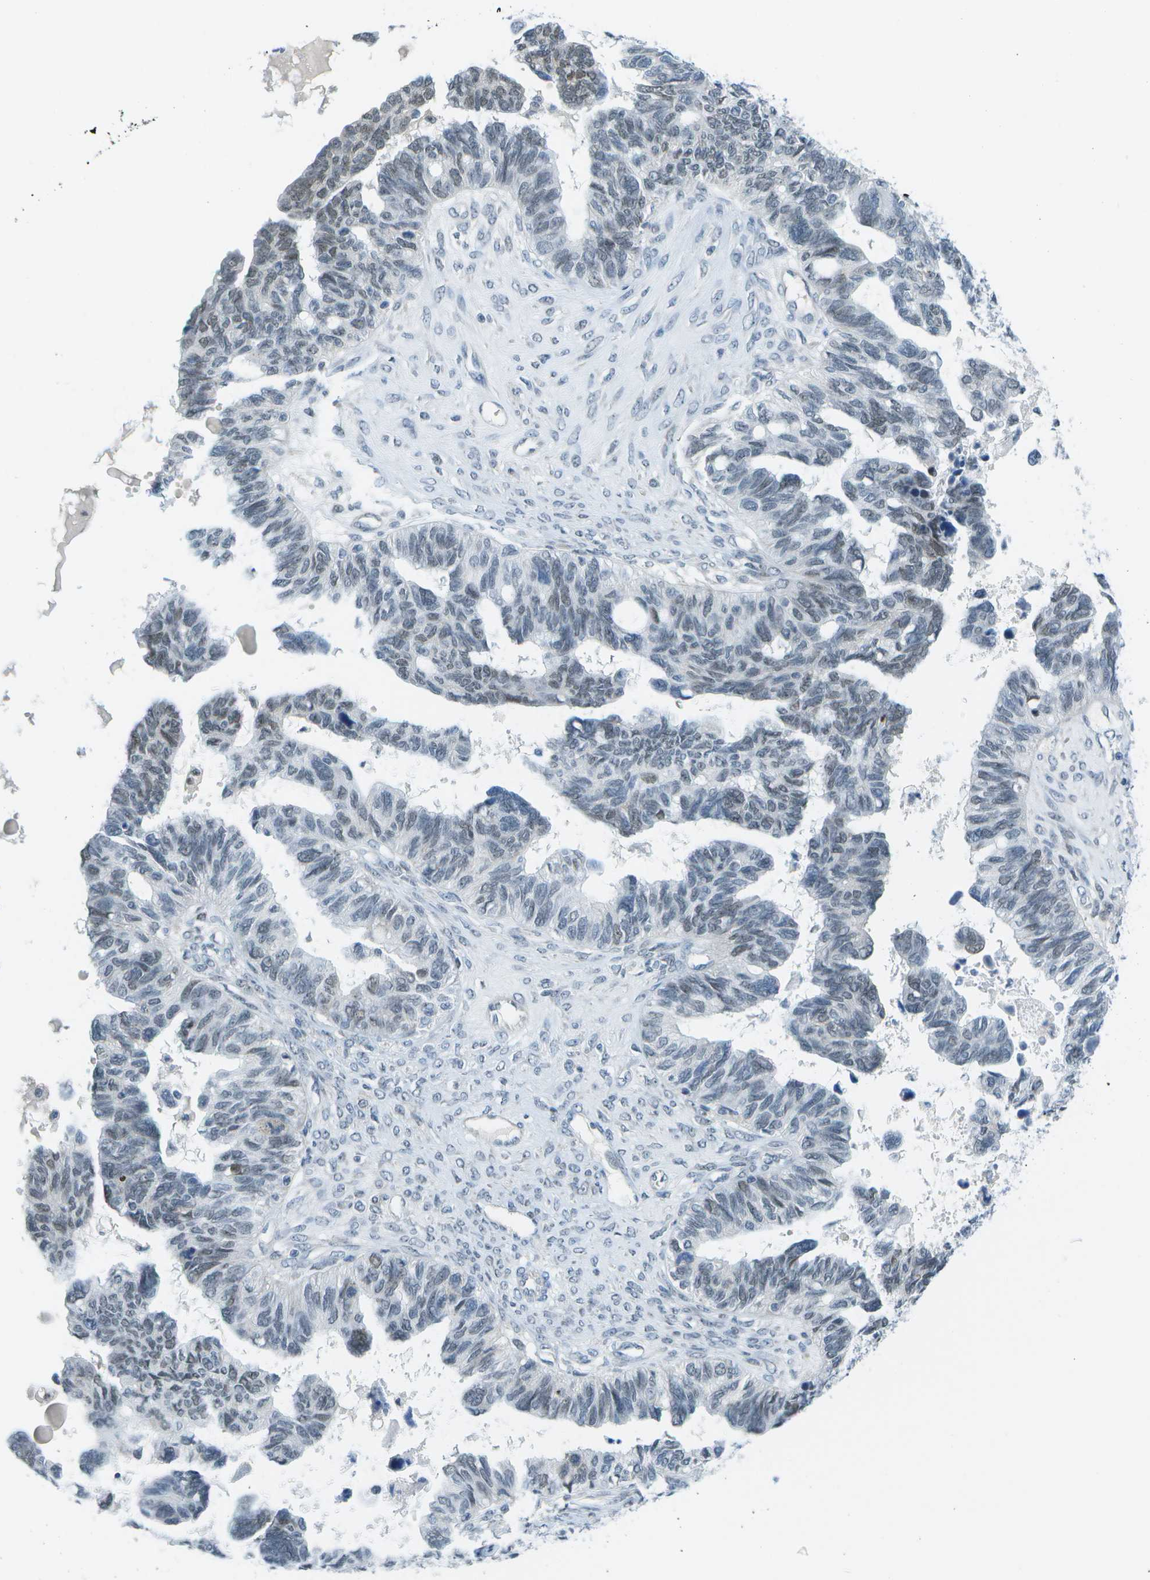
{"staining": {"intensity": "weak", "quantity": "<25%", "location": "nuclear"}, "tissue": "ovarian cancer", "cell_type": "Tumor cells", "image_type": "cancer", "snomed": [{"axis": "morphology", "description": "Cystadenocarcinoma, serous, NOS"}, {"axis": "topography", "description": "Ovary"}], "caption": "DAB immunohistochemical staining of ovarian cancer exhibits no significant positivity in tumor cells.", "gene": "PITHD1", "patient": {"sex": "female", "age": 79}}